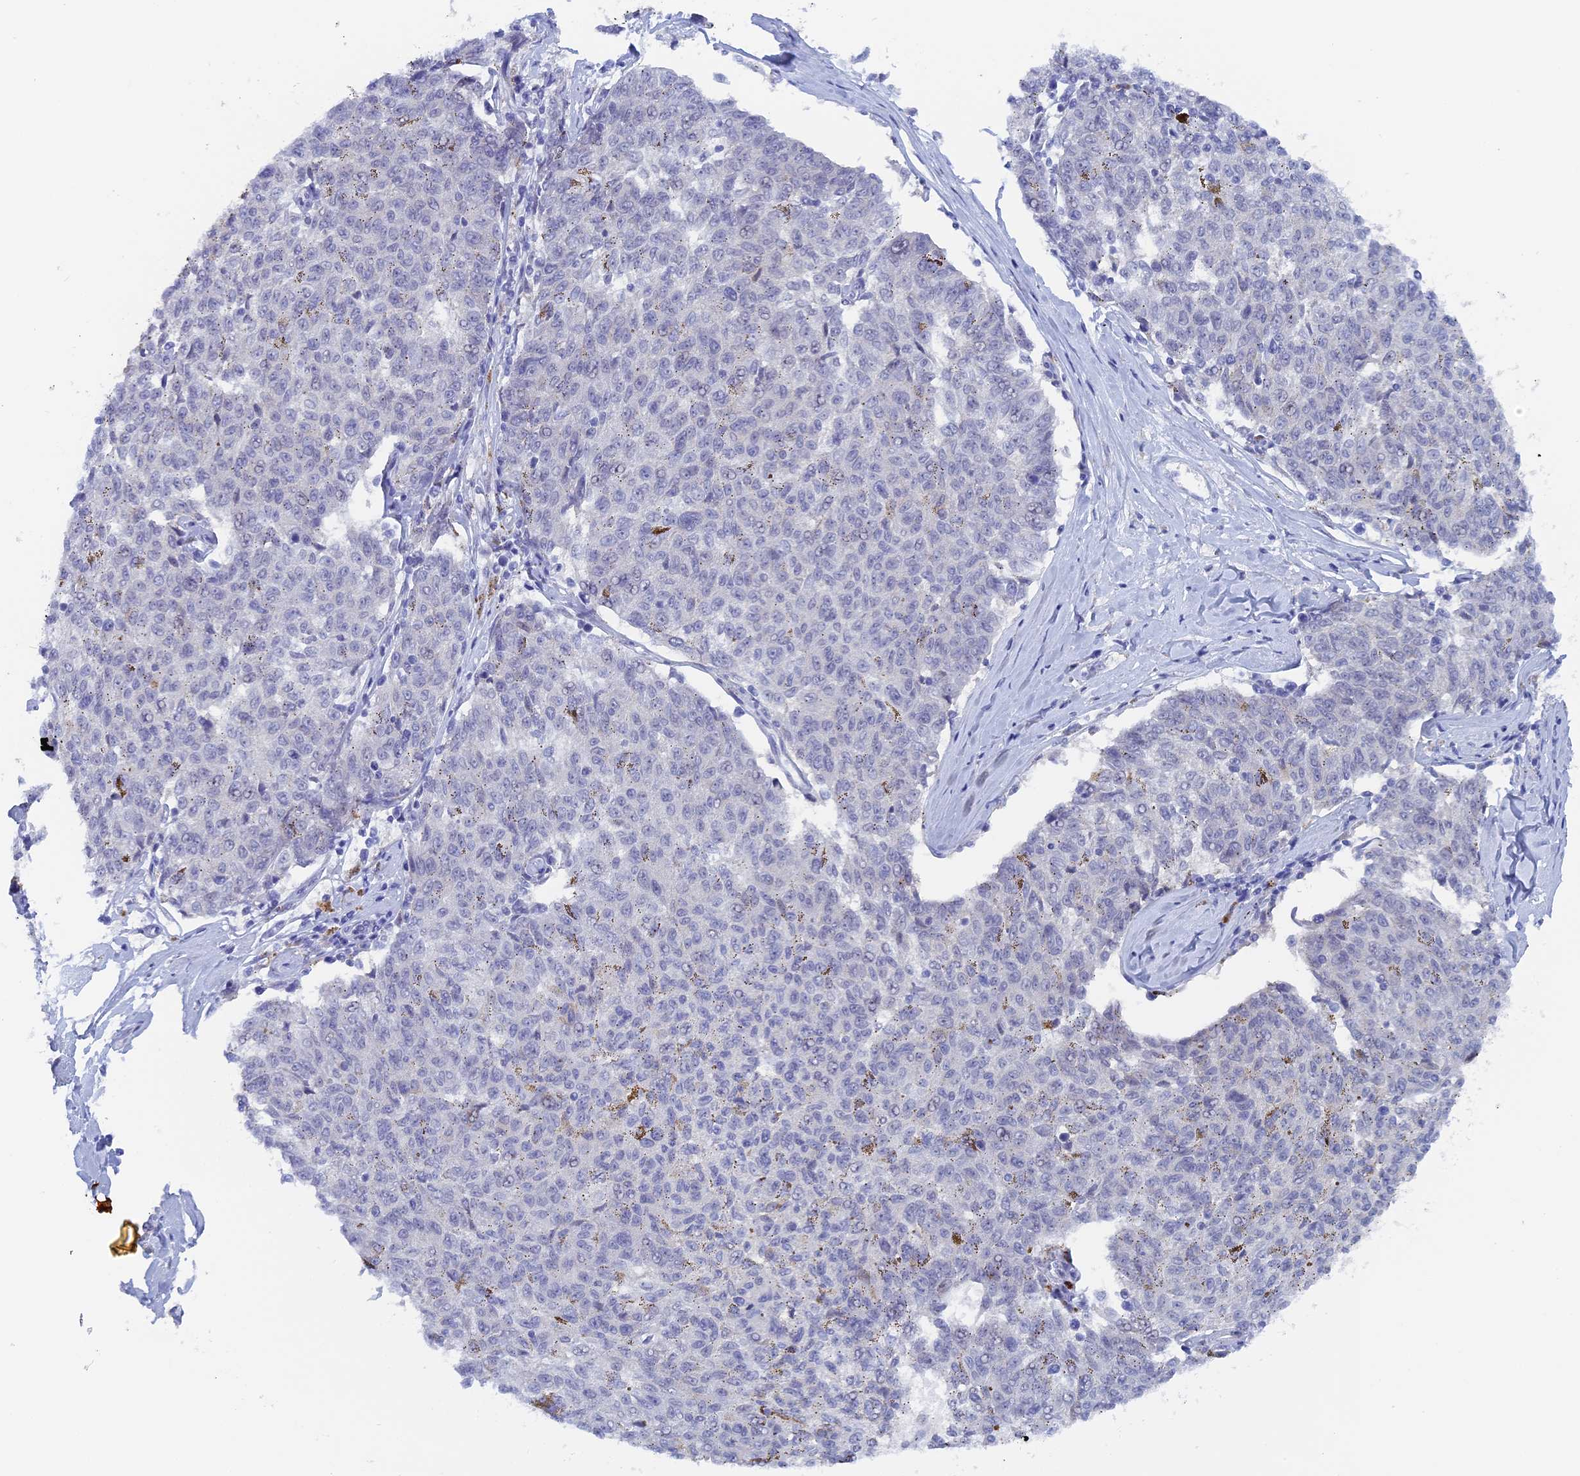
{"staining": {"intensity": "negative", "quantity": "none", "location": "none"}, "tissue": "melanoma", "cell_type": "Tumor cells", "image_type": "cancer", "snomed": [{"axis": "morphology", "description": "Malignant melanoma, NOS"}, {"axis": "topography", "description": "Skin"}], "caption": "Immunohistochemistry image of human malignant melanoma stained for a protein (brown), which displays no staining in tumor cells. (Immunohistochemistry (ihc), brightfield microscopy, high magnification).", "gene": "DACT3", "patient": {"sex": "female", "age": 72}}